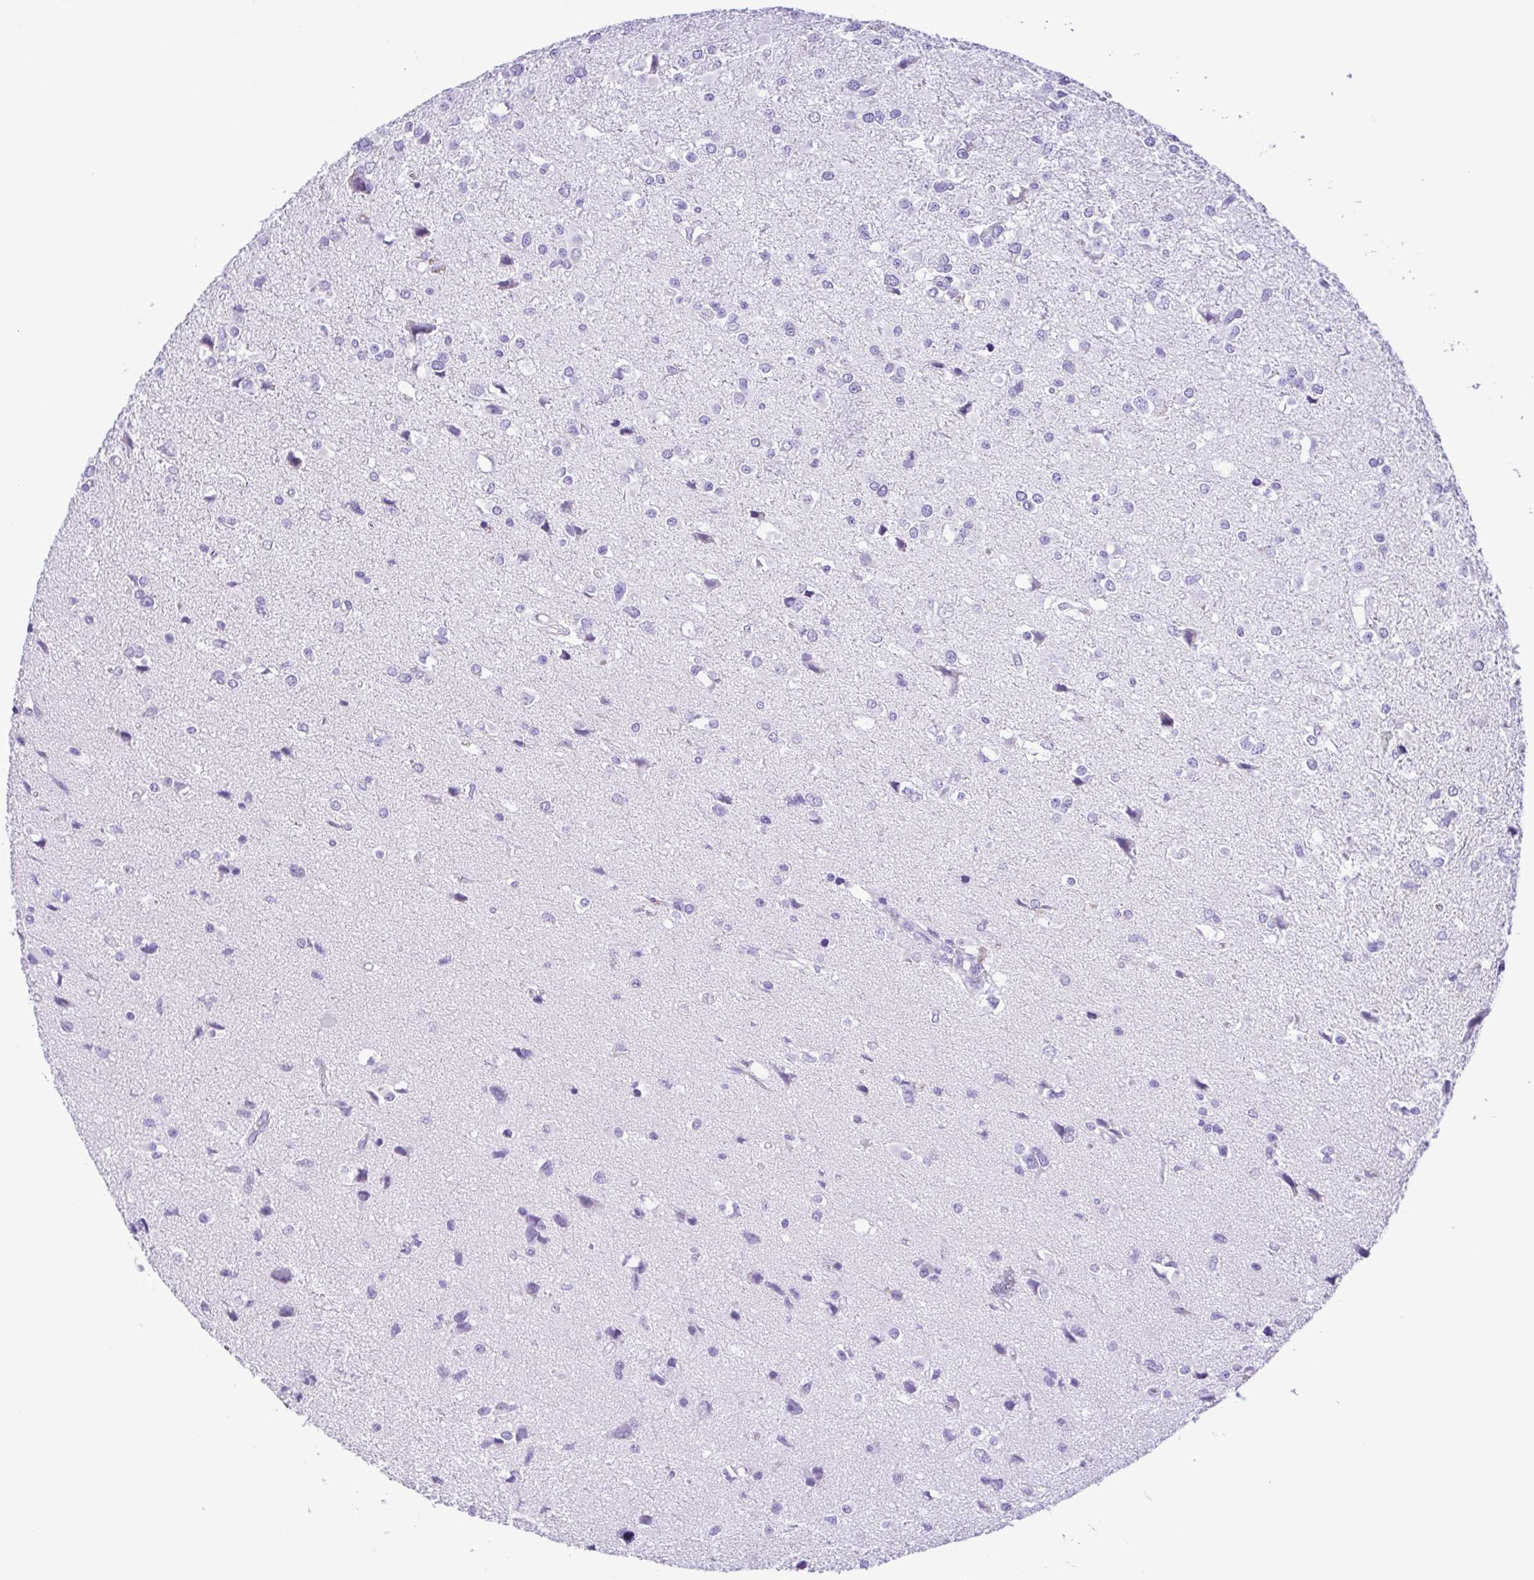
{"staining": {"intensity": "negative", "quantity": "none", "location": "none"}, "tissue": "glioma", "cell_type": "Tumor cells", "image_type": "cancer", "snomed": [{"axis": "morphology", "description": "Glioma, malignant, High grade"}, {"axis": "topography", "description": "Brain"}], "caption": "A high-resolution image shows immunohistochemistry staining of glioma, which shows no significant positivity in tumor cells.", "gene": "CASP14", "patient": {"sex": "male", "age": 54}}